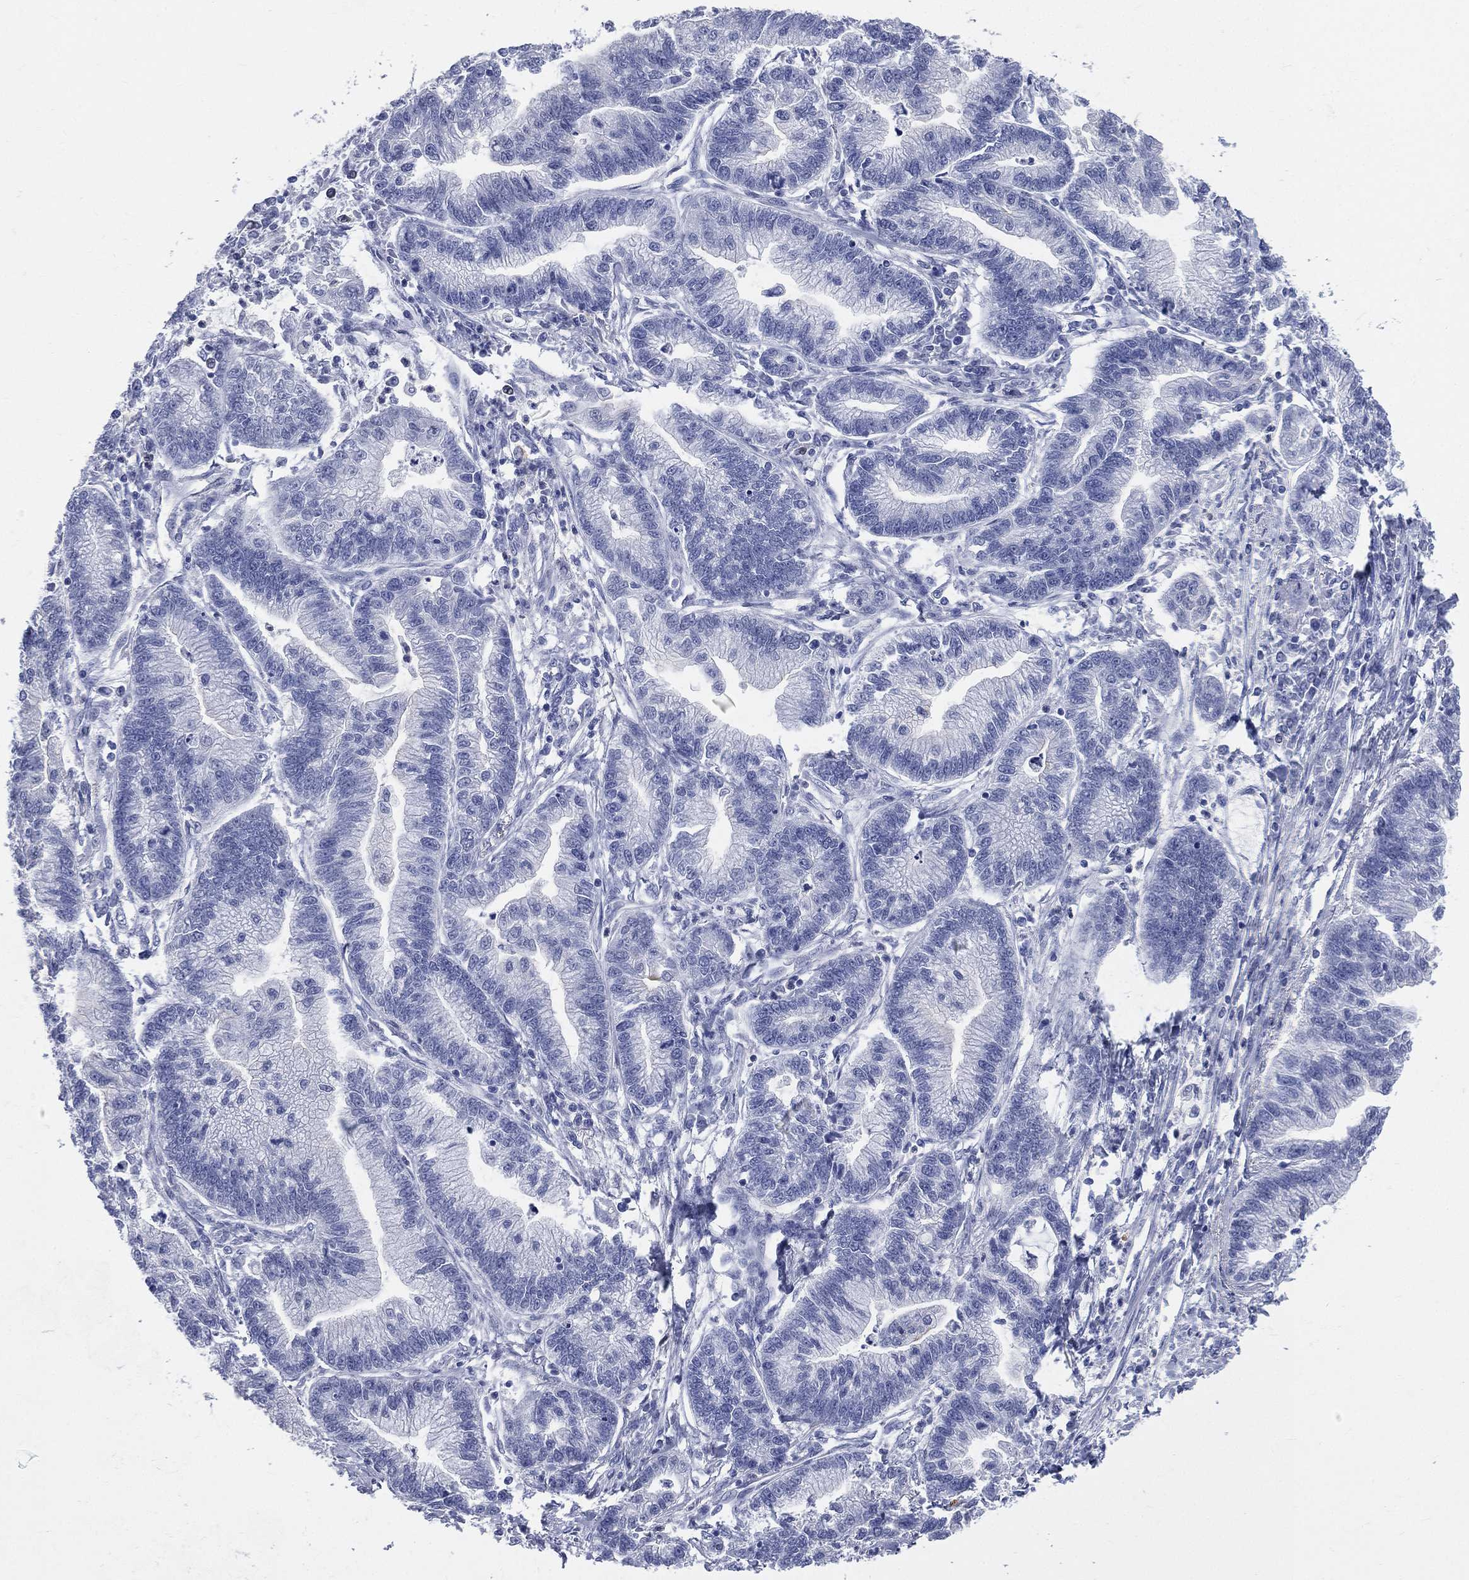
{"staining": {"intensity": "negative", "quantity": "none", "location": "none"}, "tissue": "stomach cancer", "cell_type": "Tumor cells", "image_type": "cancer", "snomed": [{"axis": "morphology", "description": "Adenocarcinoma, NOS"}, {"axis": "topography", "description": "Stomach"}], "caption": "A high-resolution histopathology image shows IHC staining of stomach cancer, which reveals no significant staining in tumor cells.", "gene": "AKAP3", "patient": {"sex": "male", "age": 83}}